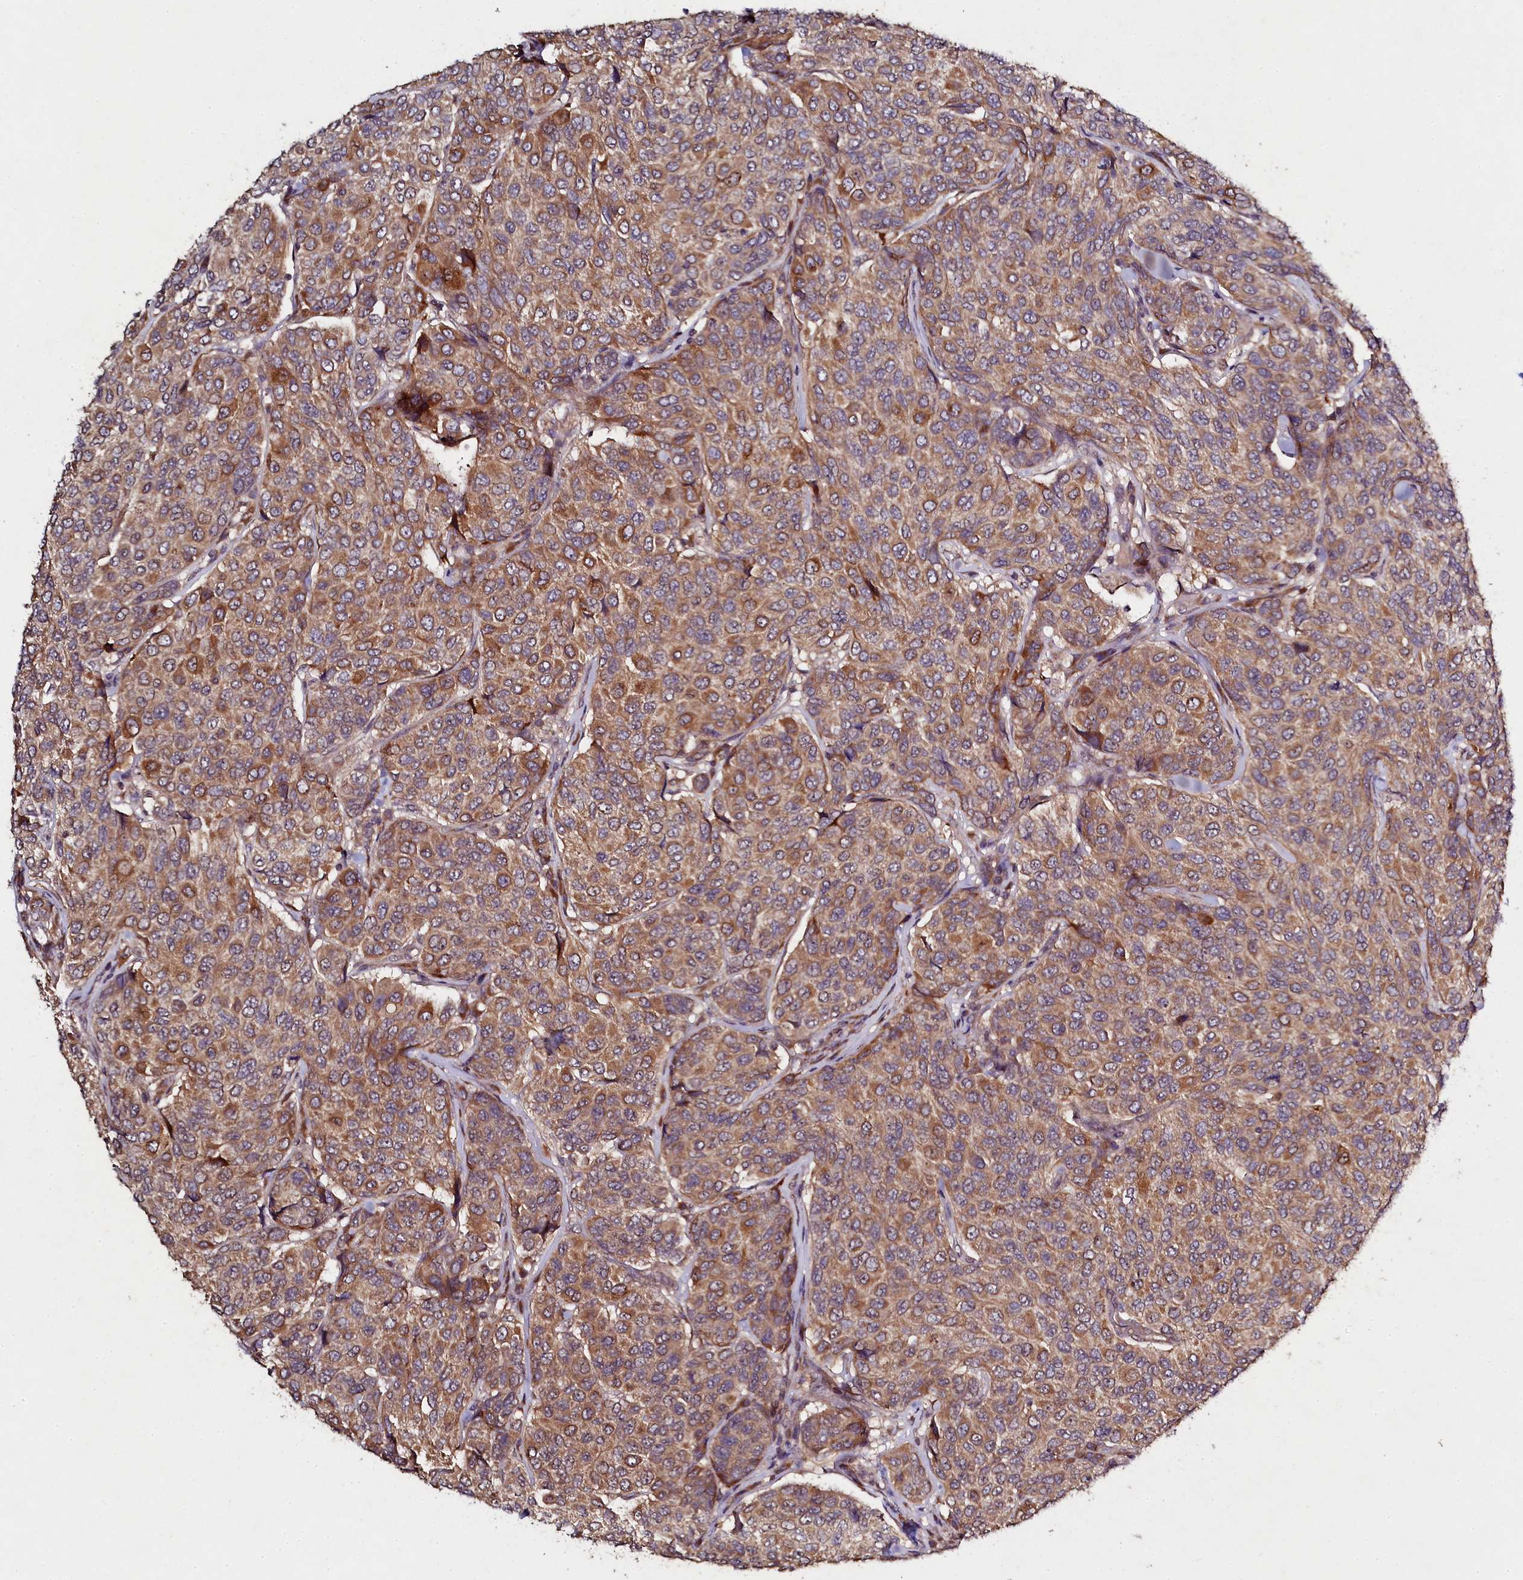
{"staining": {"intensity": "moderate", "quantity": ">75%", "location": "cytoplasmic/membranous"}, "tissue": "breast cancer", "cell_type": "Tumor cells", "image_type": "cancer", "snomed": [{"axis": "morphology", "description": "Duct carcinoma"}, {"axis": "topography", "description": "Breast"}], "caption": "An immunohistochemistry (IHC) photomicrograph of neoplastic tissue is shown. Protein staining in brown shows moderate cytoplasmic/membranous positivity in intraductal carcinoma (breast) within tumor cells.", "gene": "SEC24C", "patient": {"sex": "female", "age": 55}}